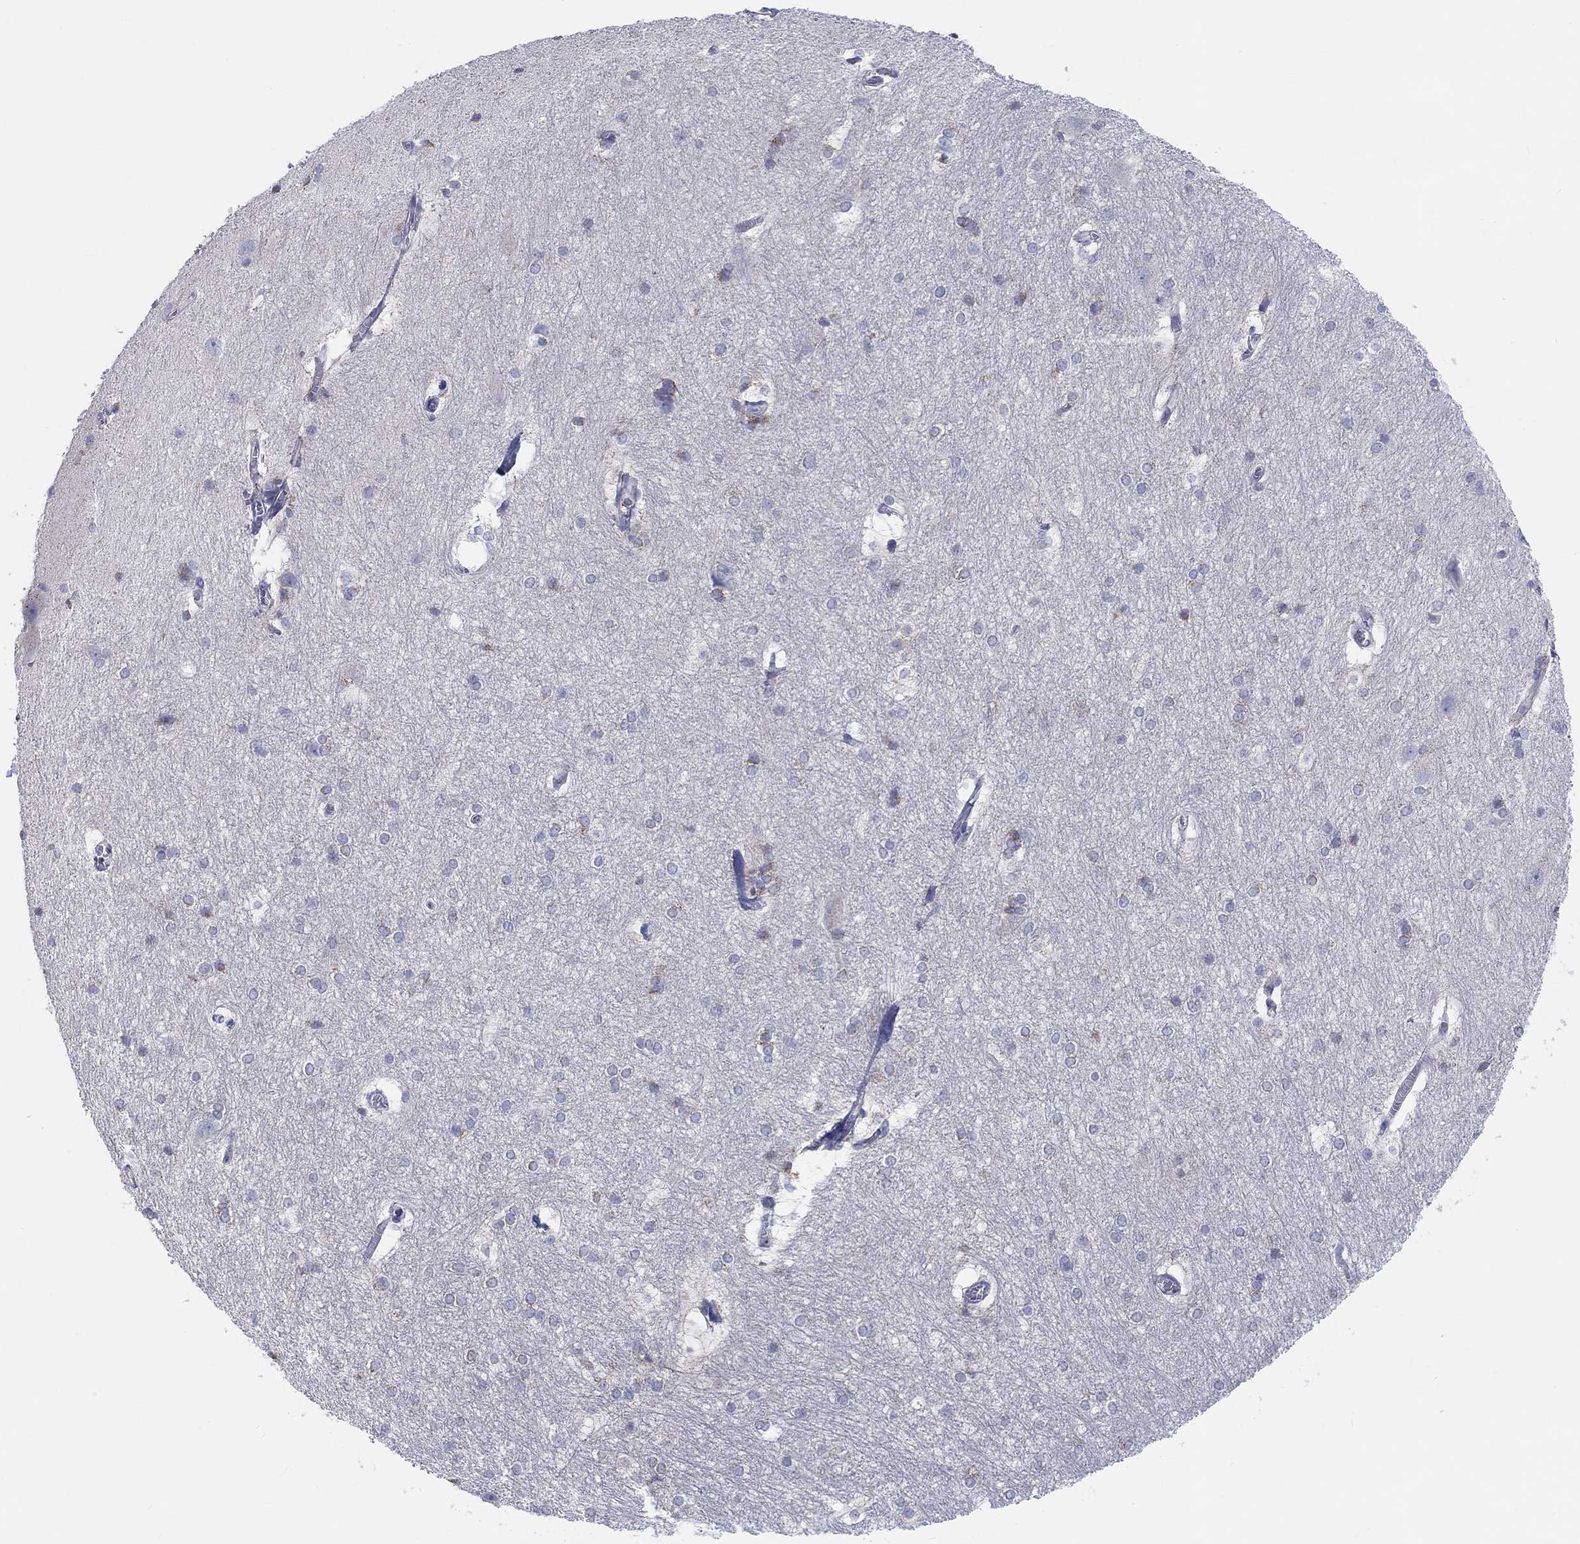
{"staining": {"intensity": "negative", "quantity": "none", "location": "none"}, "tissue": "hippocampus", "cell_type": "Glial cells", "image_type": "normal", "snomed": [{"axis": "morphology", "description": "Normal tissue, NOS"}, {"axis": "topography", "description": "Cerebral cortex"}, {"axis": "topography", "description": "Hippocampus"}], "caption": "Immunohistochemical staining of unremarkable human hippocampus displays no significant expression in glial cells.", "gene": "BCO2", "patient": {"sex": "female", "age": 19}}